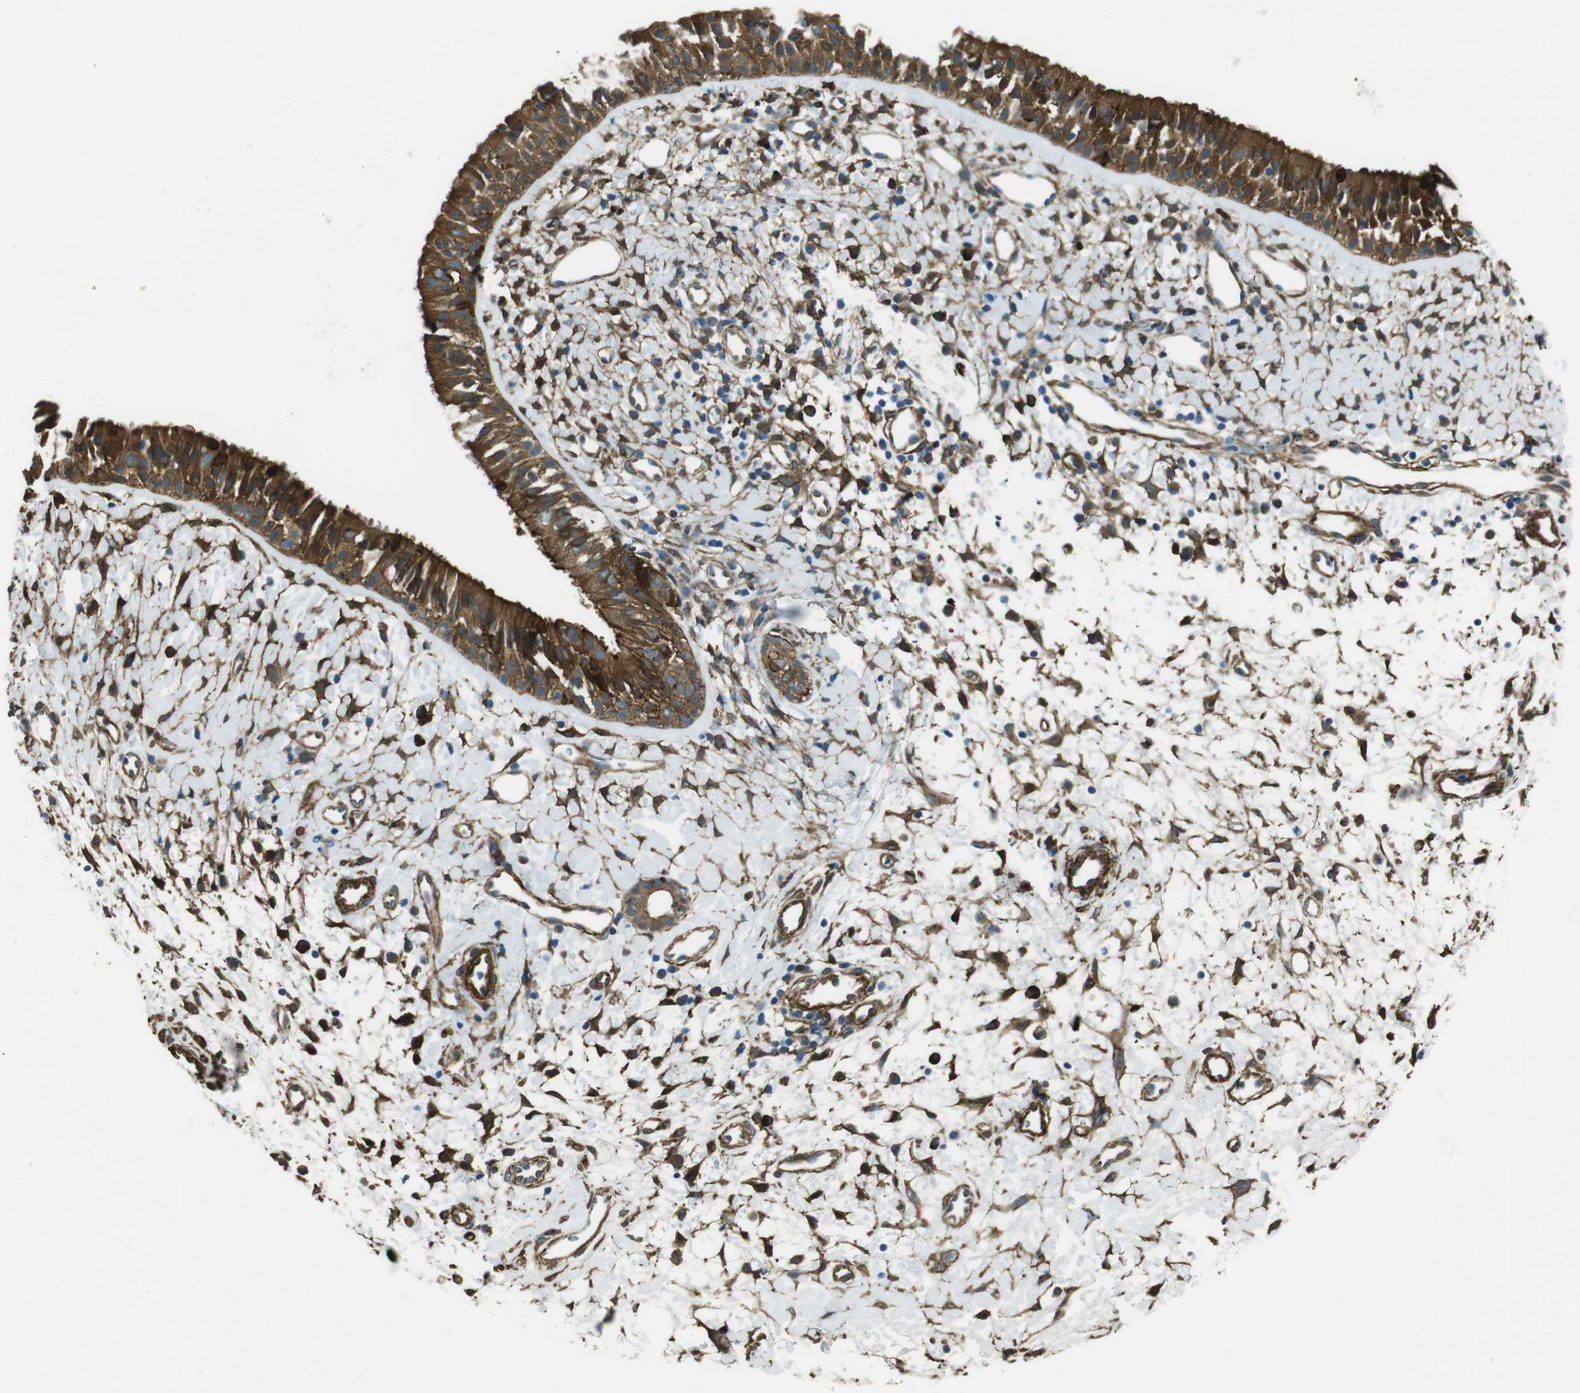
{"staining": {"intensity": "strong", "quantity": ">75%", "location": "cytoplasmic/membranous"}, "tissue": "nasopharynx", "cell_type": "Respiratory epithelial cells", "image_type": "normal", "snomed": [{"axis": "morphology", "description": "Normal tissue, NOS"}, {"axis": "topography", "description": "Nasopharynx"}], "caption": "Strong cytoplasmic/membranous protein expression is present in approximately >75% of respiratory epithelial cells in nasopharynx.", "gene": "SFT2D1", "patient": {"sex": "male", "age": 22}}